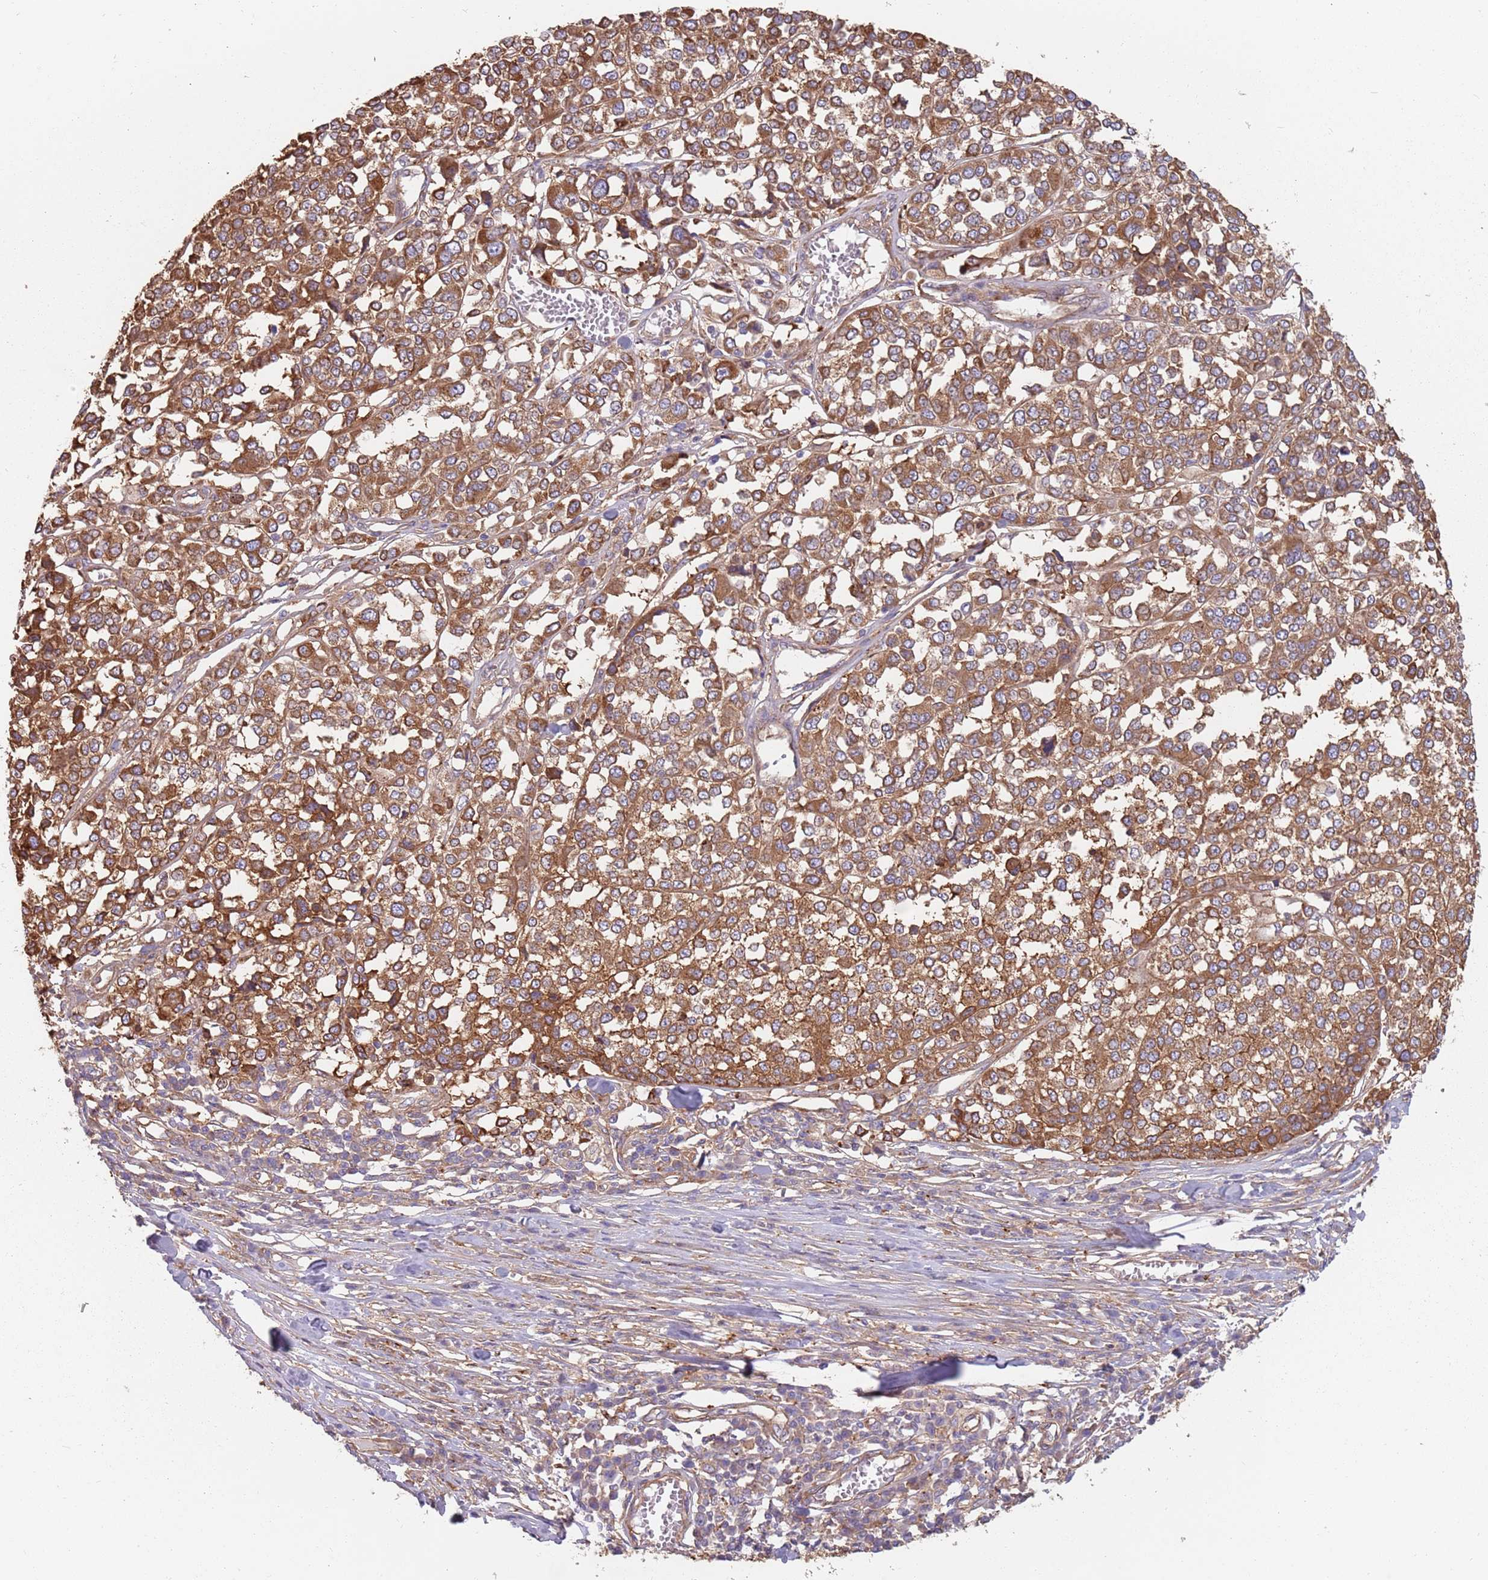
{"staining": {"intensity": "strong", "quantity": ">75%", "location": "cytoplasmic/membranous"}, "tissue": "melanoma", "cell_type": "Tumor cells", "image_type": "cancer", "snomed": [{"axis": "morphology", "description": "Malignant melanoma, Metastatic site"}, {"axis": "topography", "description": "Lymph node"}], "caption": "Protein staining displays strong cytoplasmic/membranous staining in about >75% of tumor cells in melanoma. The protein is stained brown, and the nuclei are stained in blue (DAB (3,3'-diaminobenzidine) IHC with brightfield microscopy, high magnification).", "gene": "SPDL1", "patient": {"sex": "male", "age": 44}}